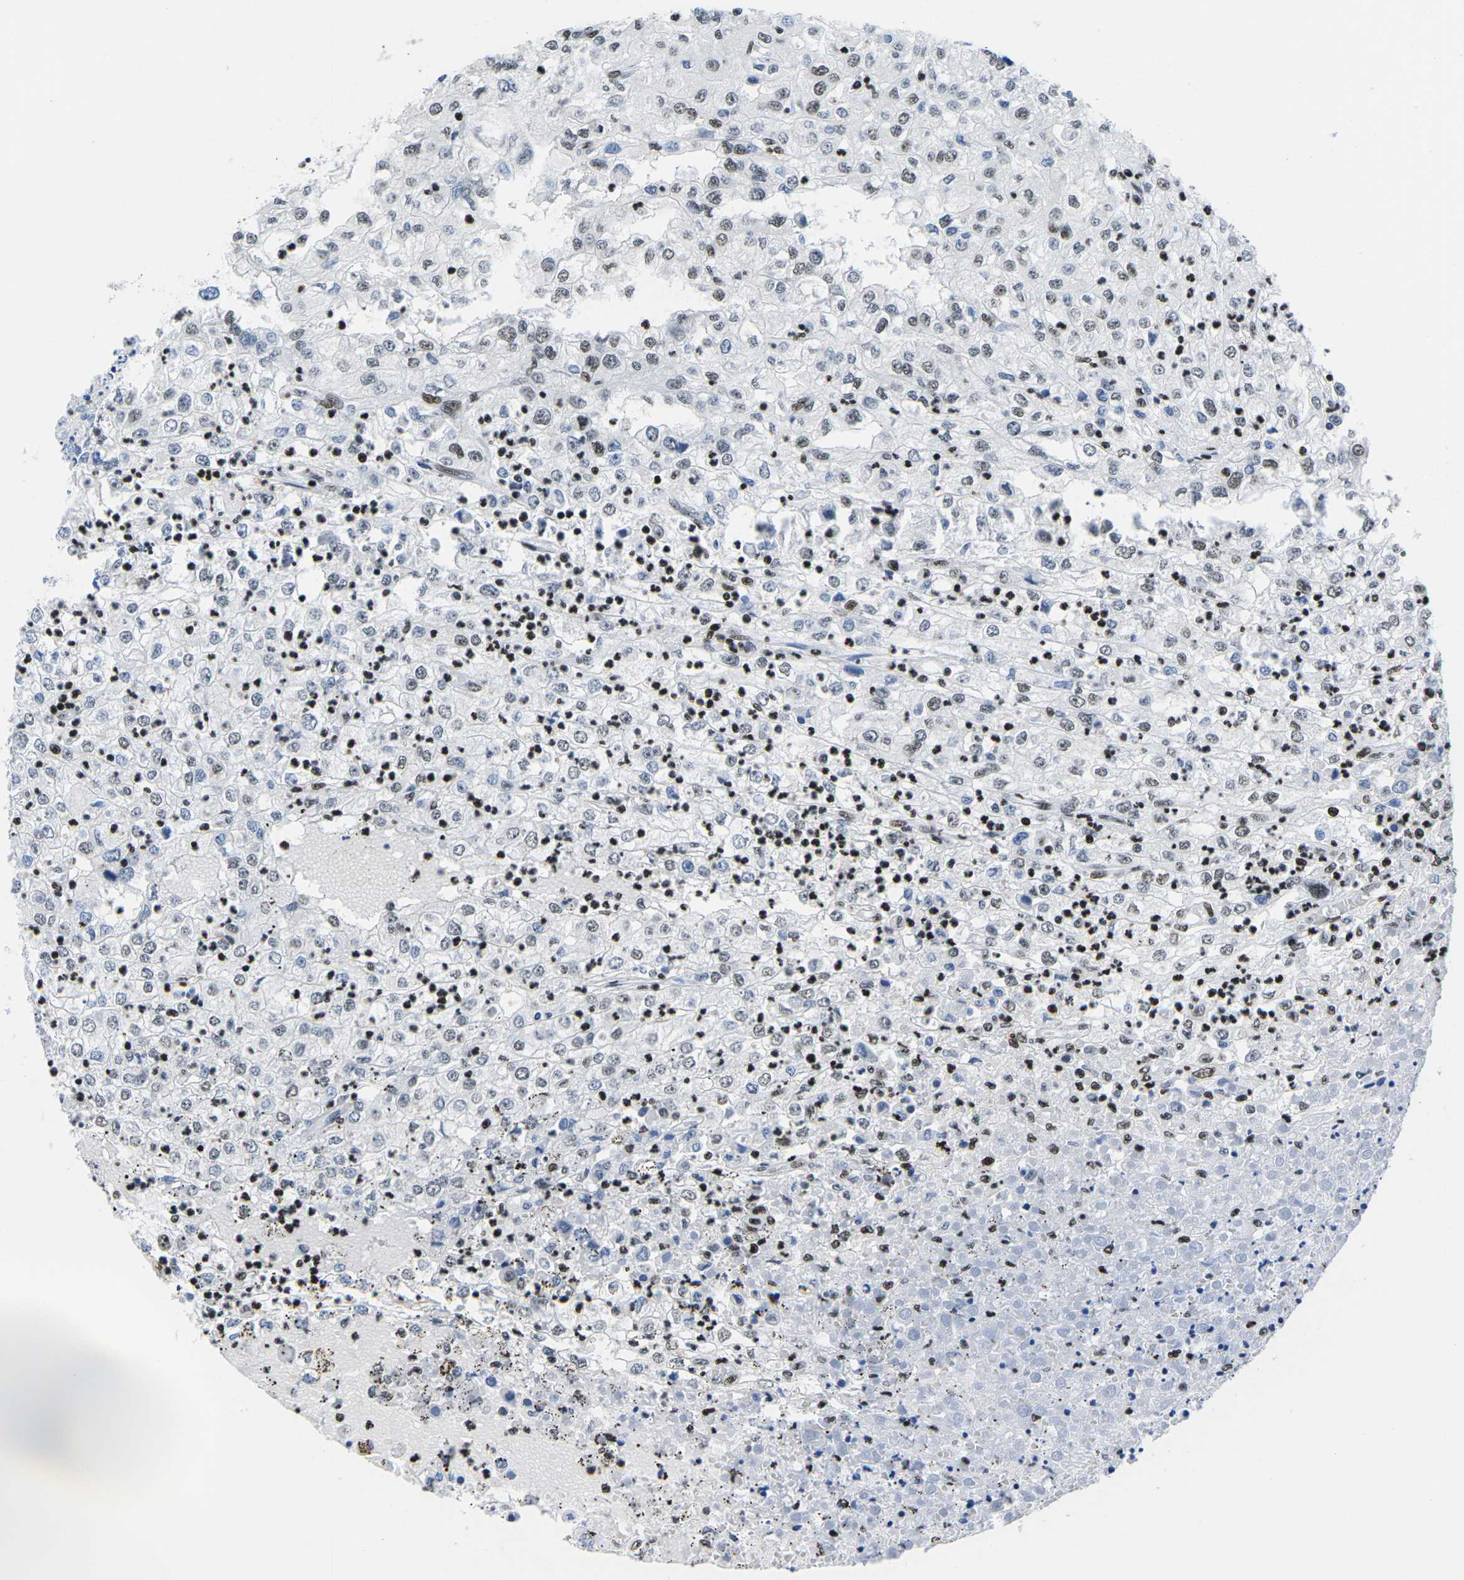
{"staining": {"intensity": "weak", "quantity": "25%-75%", "location": "nuclear"}, "tissue": "renal cancer", "cell_type": "Tumor cells", "image_type": "cancer", "snomed": [{"axis": "morphology", "description": "Adenocarcinoma, NOS"}, {"axis": "topography", "description": "Kidney"}], "caption": "Immunohistochemical staining of human renal cancer (adenocarcinoma) displays weak nuclear protein expression in about 25%-75% of tumor cells.", "gene": "ATF1", "patient": {"sex": "female", "age": 54}}